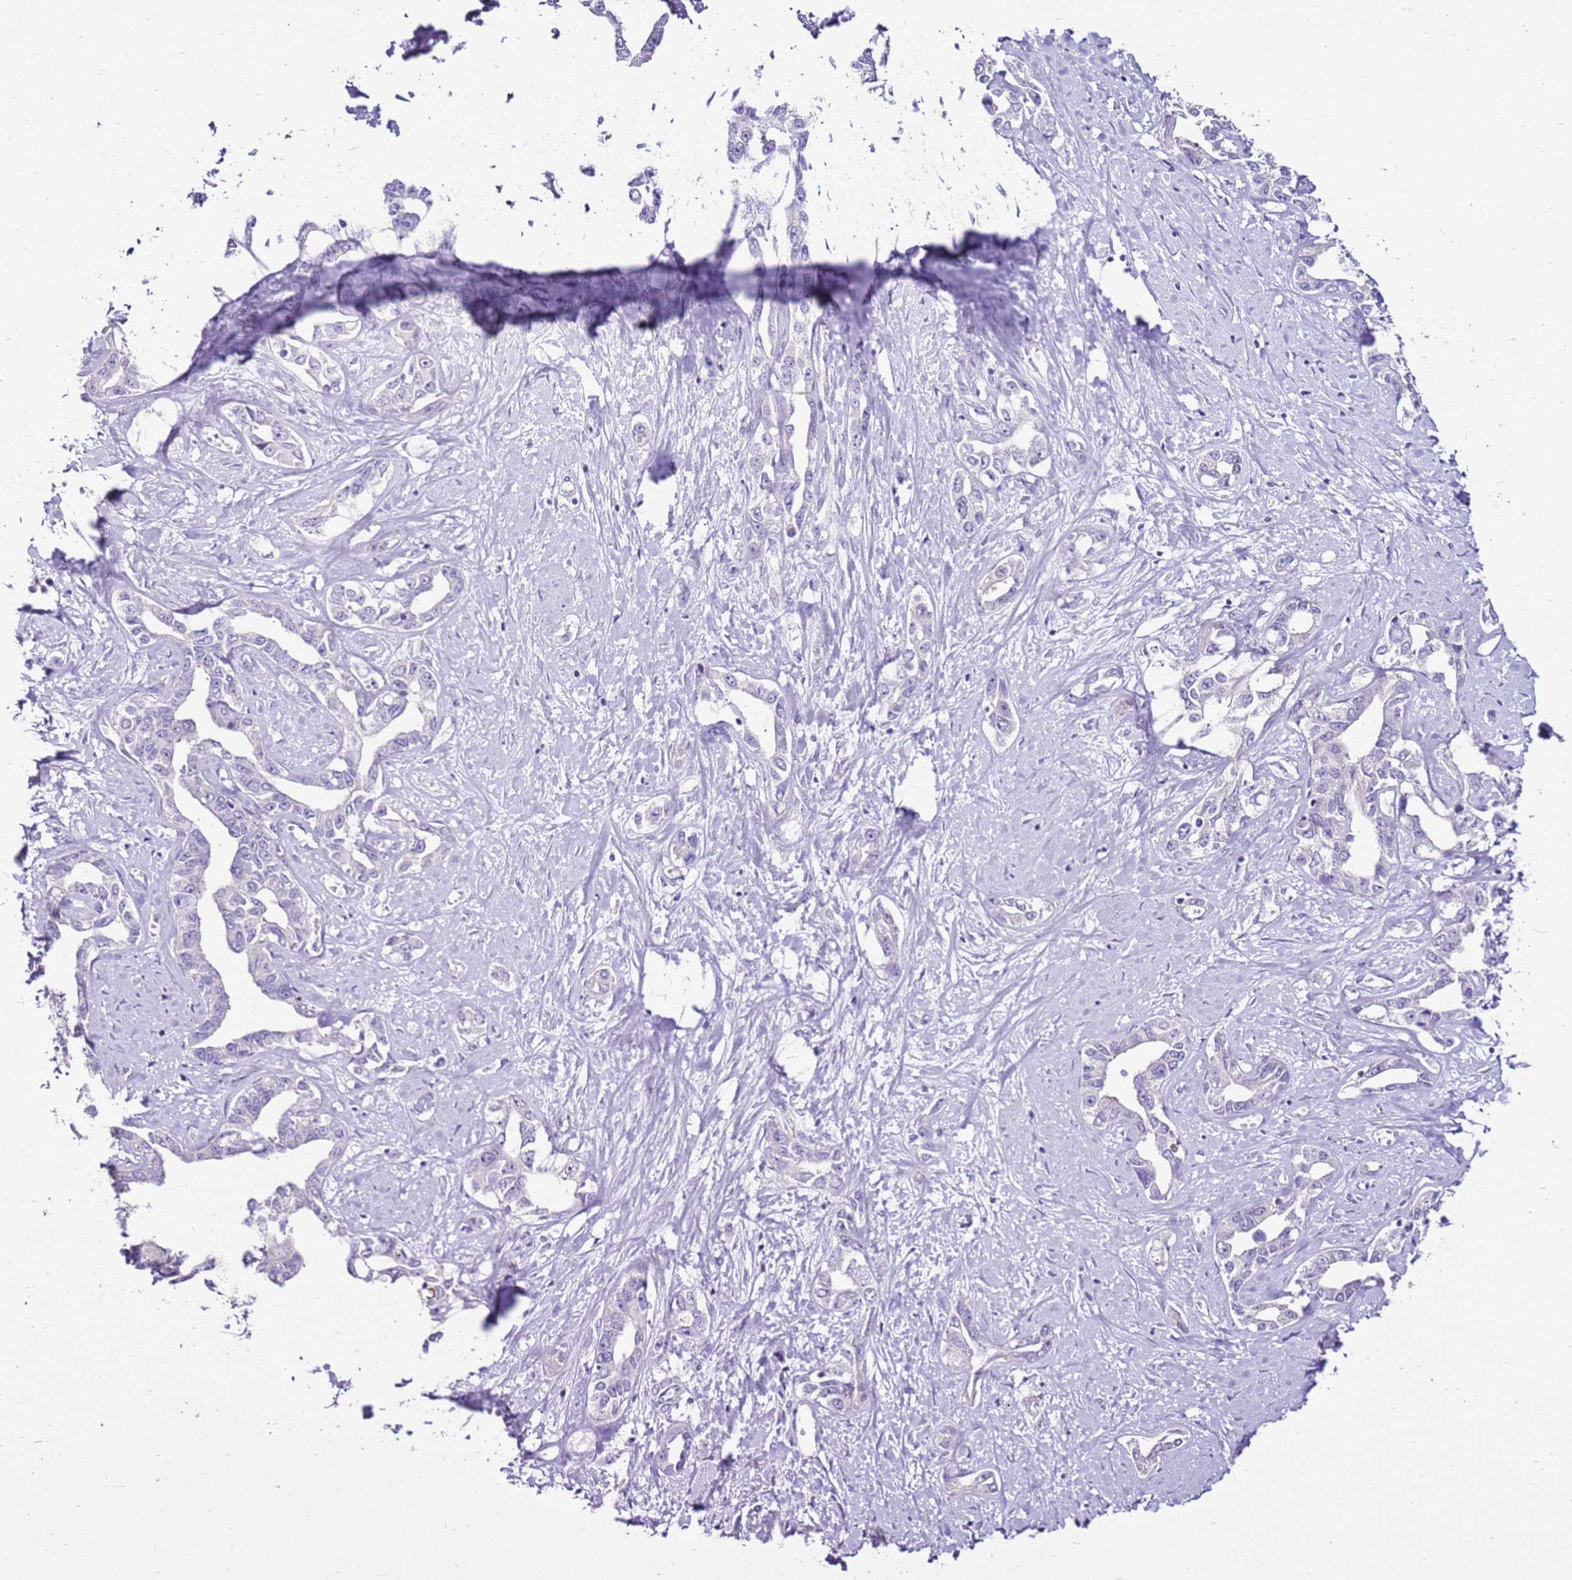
{"staining": {"intensity": "negative", "quantity": "none", "location": "none"}, "tissue": "liver cancer", "cell_type": "Tumor cells", "image_type": "cancer", "snomed": [{"axis": "morphology", "description": "Cholangiocarcinoma"}, {"axis": "topography", "description": "Liver"}], "caption": "Liver cancer was stained to show a protein in brown. There is no significant positivity in tumor cells.", "gene": "SLC38A5", "patient": {"sex": "male", "age": 59}}